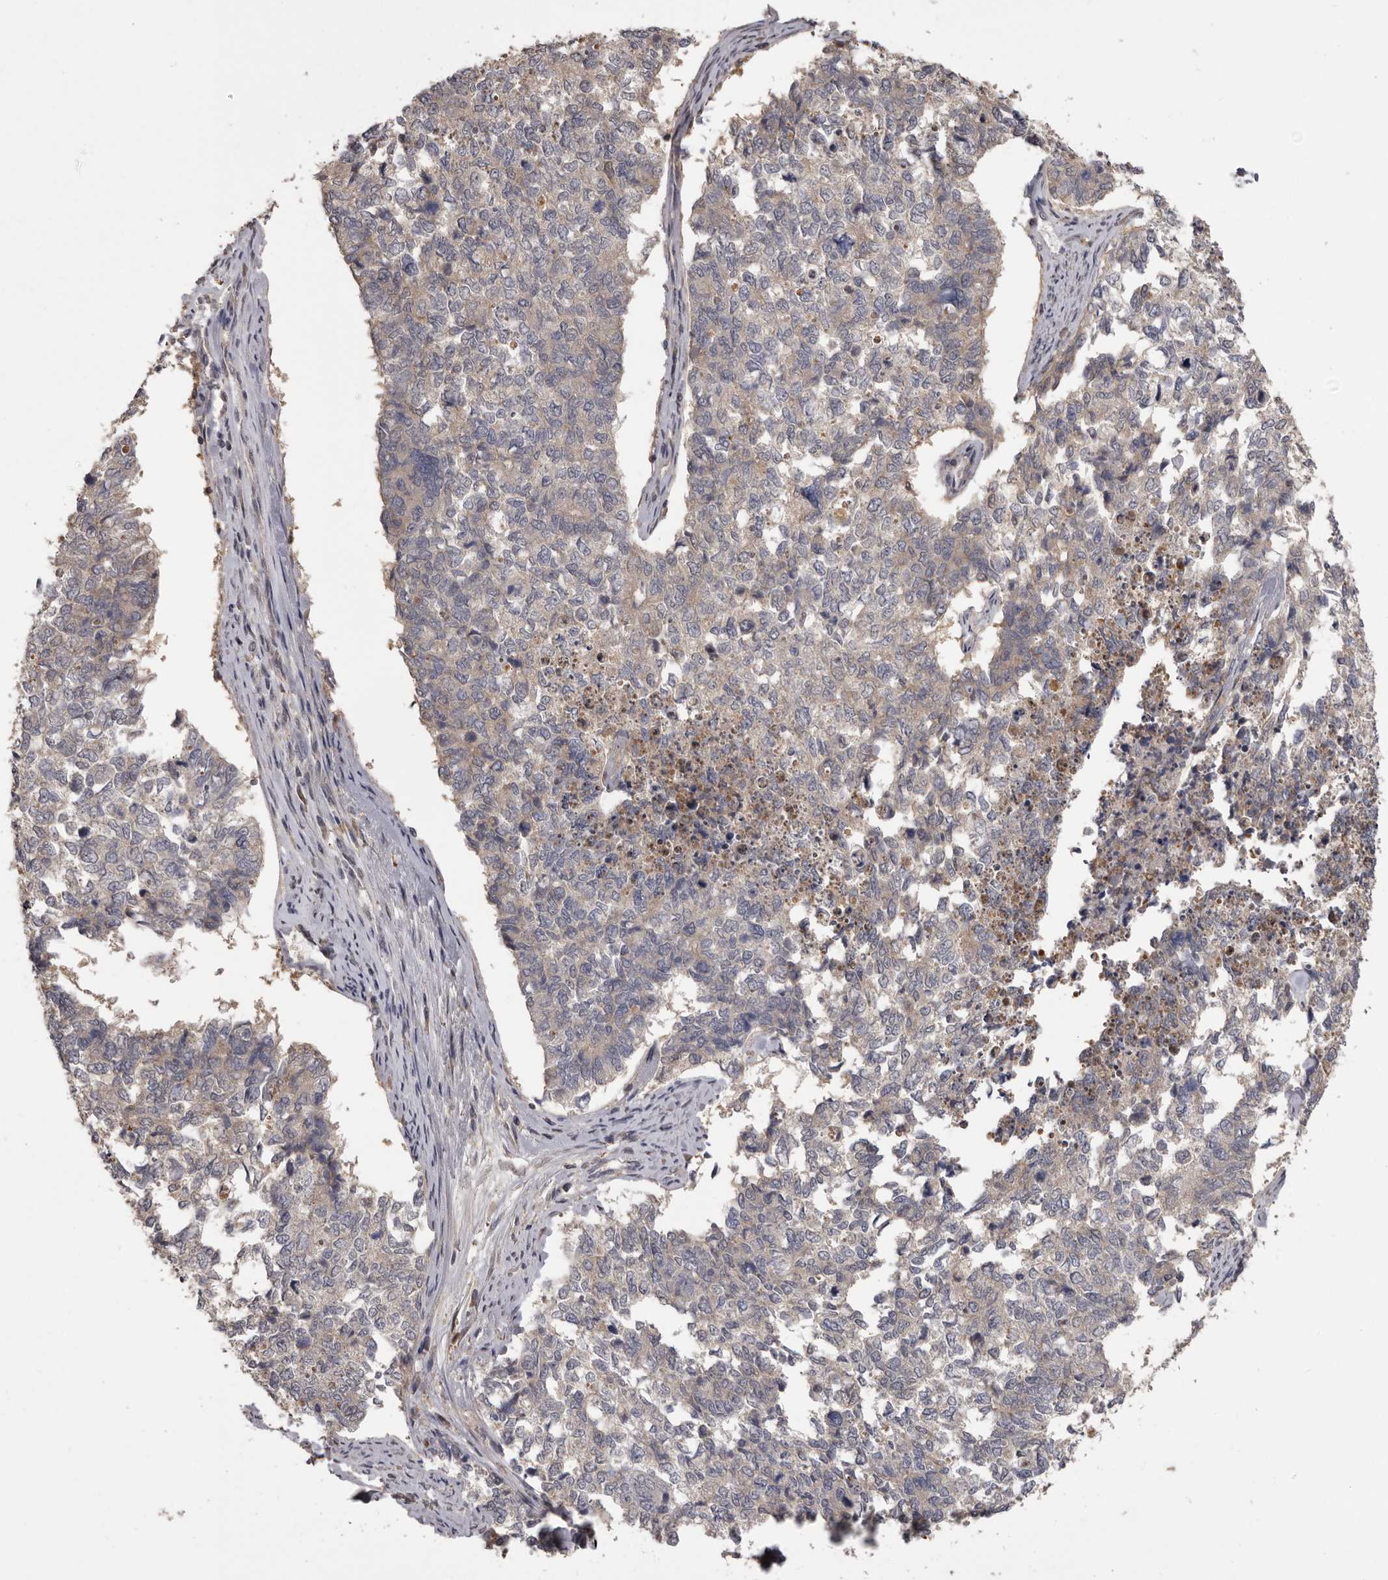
{"staining": {"intensity": "weak", "quantity": ">75%", "location": "cytoplasmic/membranous"}, "tissue": "cervical cancer", "cell_type": "Tumor cells", "image_type": "cancer", "snomed": [{"axis": "morphology", "description": "Squamous cell carcinoma, NOS"}, {"axis": "topography", "description": "Cervix"}], "caption": "Weak cytoplasmic/membranous expression for a protein is appreciated in approximately >75% of tumor cells of squamous cell carcinoma (cervical) using IHC.", "gene": "MDH1", "patient": {"sex": "female", "age": 63}}